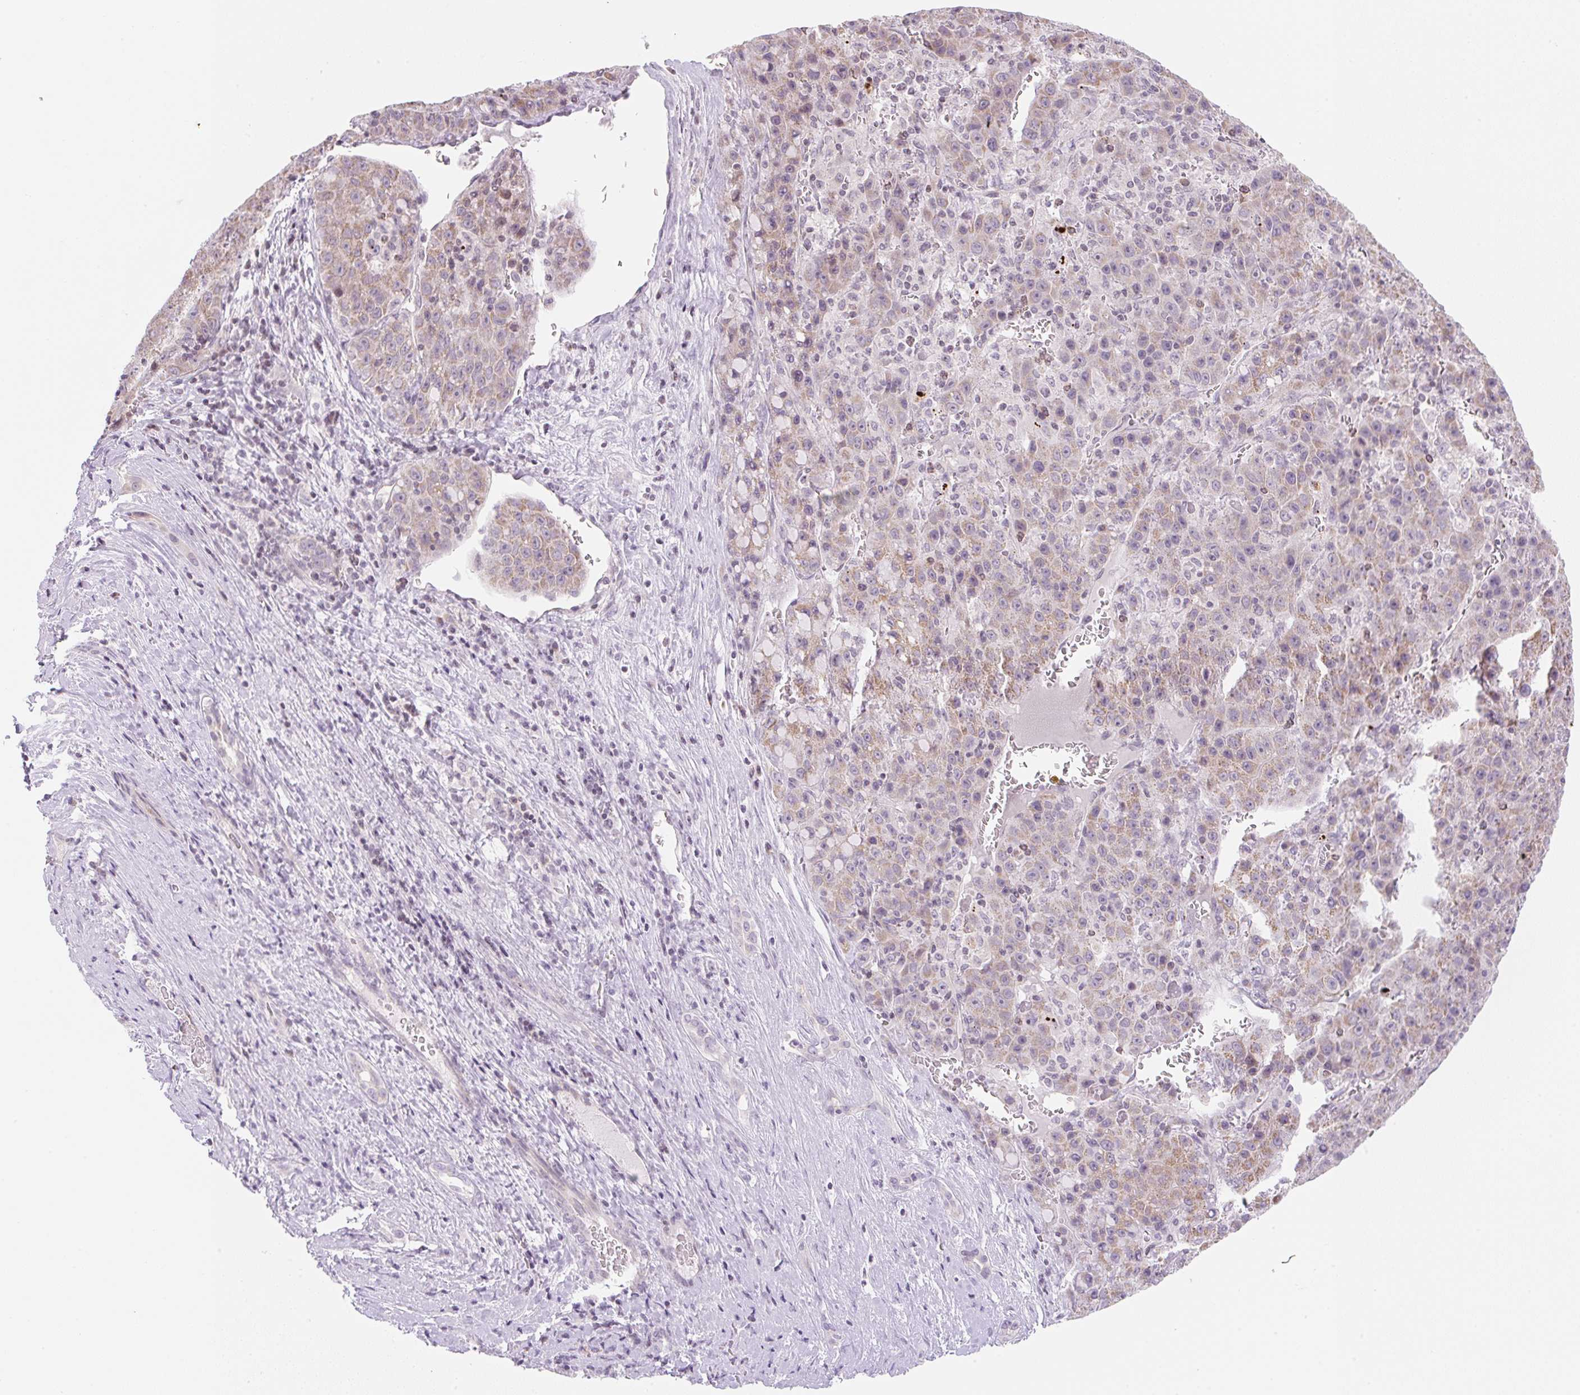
{"staining": {"intensity": "weak", "quantity": ">75%", "location": "cytoplasmic/membranous"}, "tissue": "liver cancer", "cell_type": "Tumor cells", "image_type": "cancer", "snomed": [{"axis": "morphology", "description": "Carcinoma, Hepatocellular, NOS"}, {"axis": "topography", "description": "Liver"}], "caption": "High-power microscopy captured an IHC histopathology image of hepatocellular carcinoma (liver), revealing weak cytoplasmic/membranous staining in about >75% of tumor cells. The staining was performed using DAB (3,3'-diaminobenzidine) to visualize the protein expression in brown, while the nuclei were stained in blue with hematoxylin (Magnification: 20x).", "gene": "CASKIN1", "patient": {"sex": "female", "age": 53}}